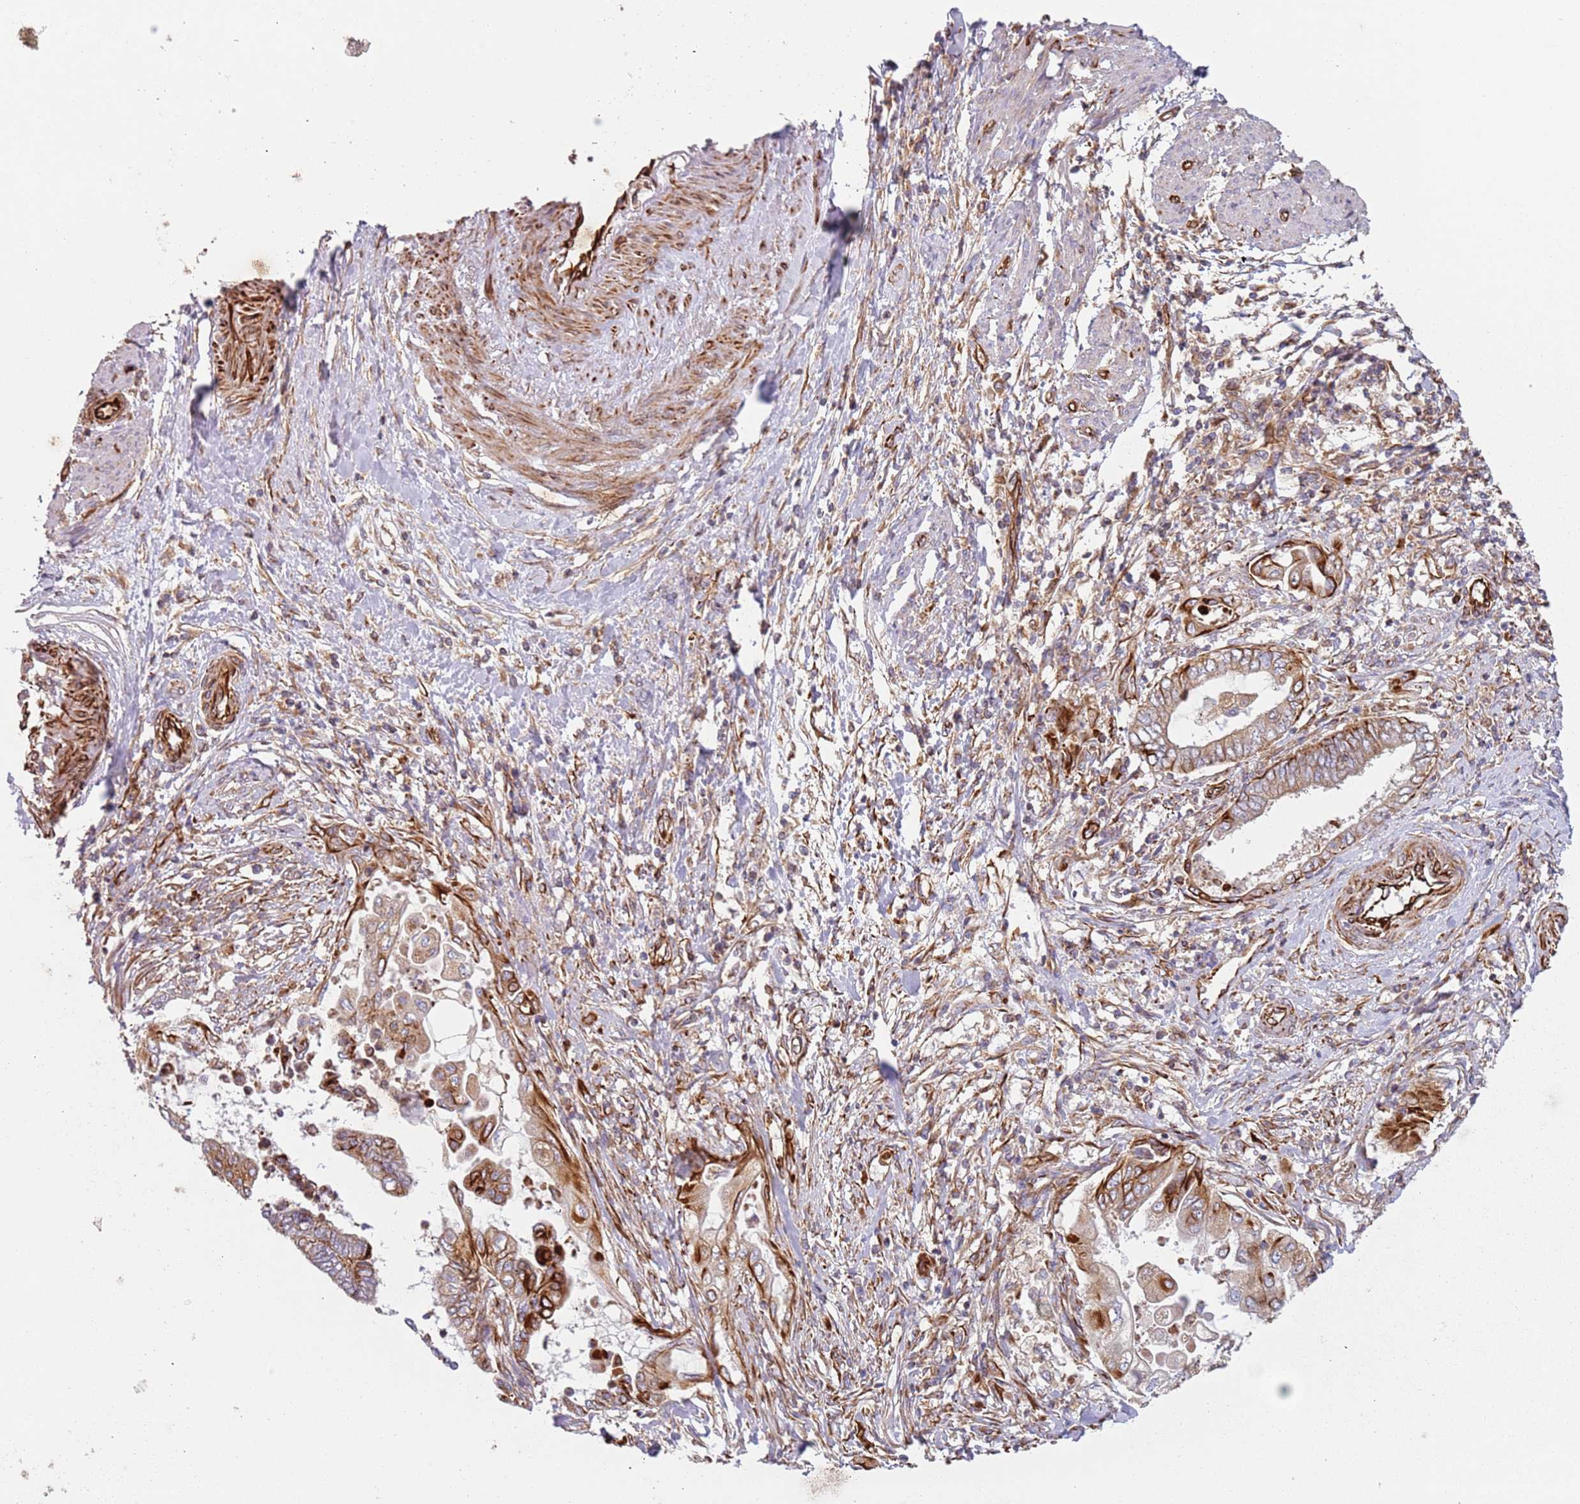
{"staining": {"intensity": "moderate", "quantity": ">75%", "location": "cytoplasmic/membranous"}, "tissue": "endometrial cancer", "cell_type": "Tumor cells", "image_type": "cancer", "snomed": [{"axis": "morphology", "description": "Adenocarcinoma, NOS"}, {"axis": "topography", "description": "Uterus"}, {"axis": "topography", "description": "Endometrium"}], "caption": "The image exhibits staining of adenocarcinoma (endometrial), revealing moderate cytoplasmic/membranous protein positivity (brown color) within tumor cells. The staining was performed using DAB (3,3'-diaminobenzidine) to visualize the protein expression in brown, while the nuclei were stained in blue with hematoxylin (Magnification: 20x).", "gene": "SNAPIN", "patient": {"sex": "female", "age": 70}}